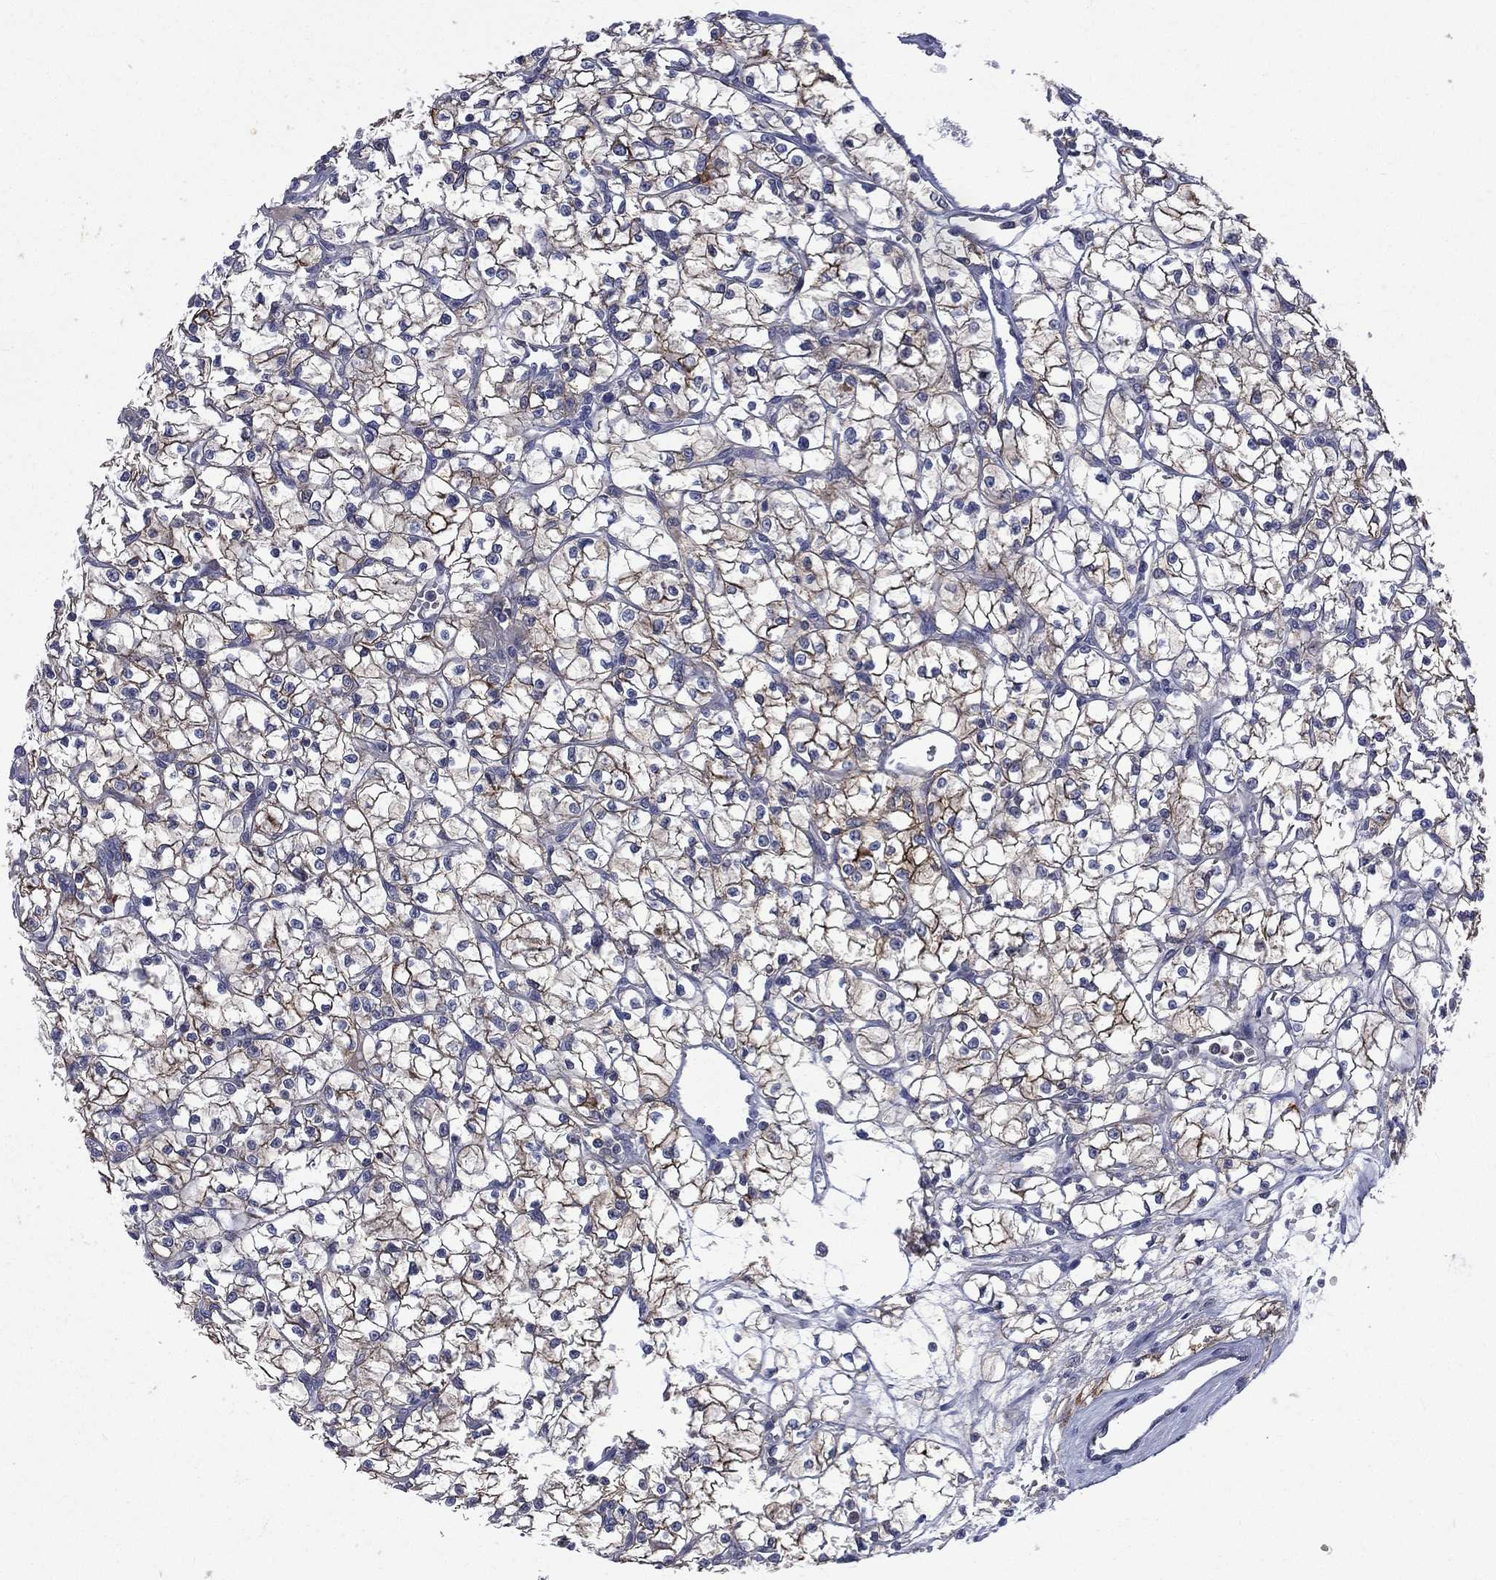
{"staining": {"intensity": "strong", "quantity": "<25%", "location": "cytoplasmic/membranous"}, "tissue": "renal cancer", "cell_type": "Tumor cells", "image_type": "cancer", "snomed": [{"axis": "morphology", "description": "Adenocarcinoma, NOS"}, {"axis": "topography", "description": "Kidney"}], "caption": "Immunohistochemical staining of renal adenocarcinoma demonstrates medium levels of strong cytoplasmic/membranous protein positivity in about <25% of tumor cells.", "gene": "CA12", "patient": {"sex": "female", "age": 64}}